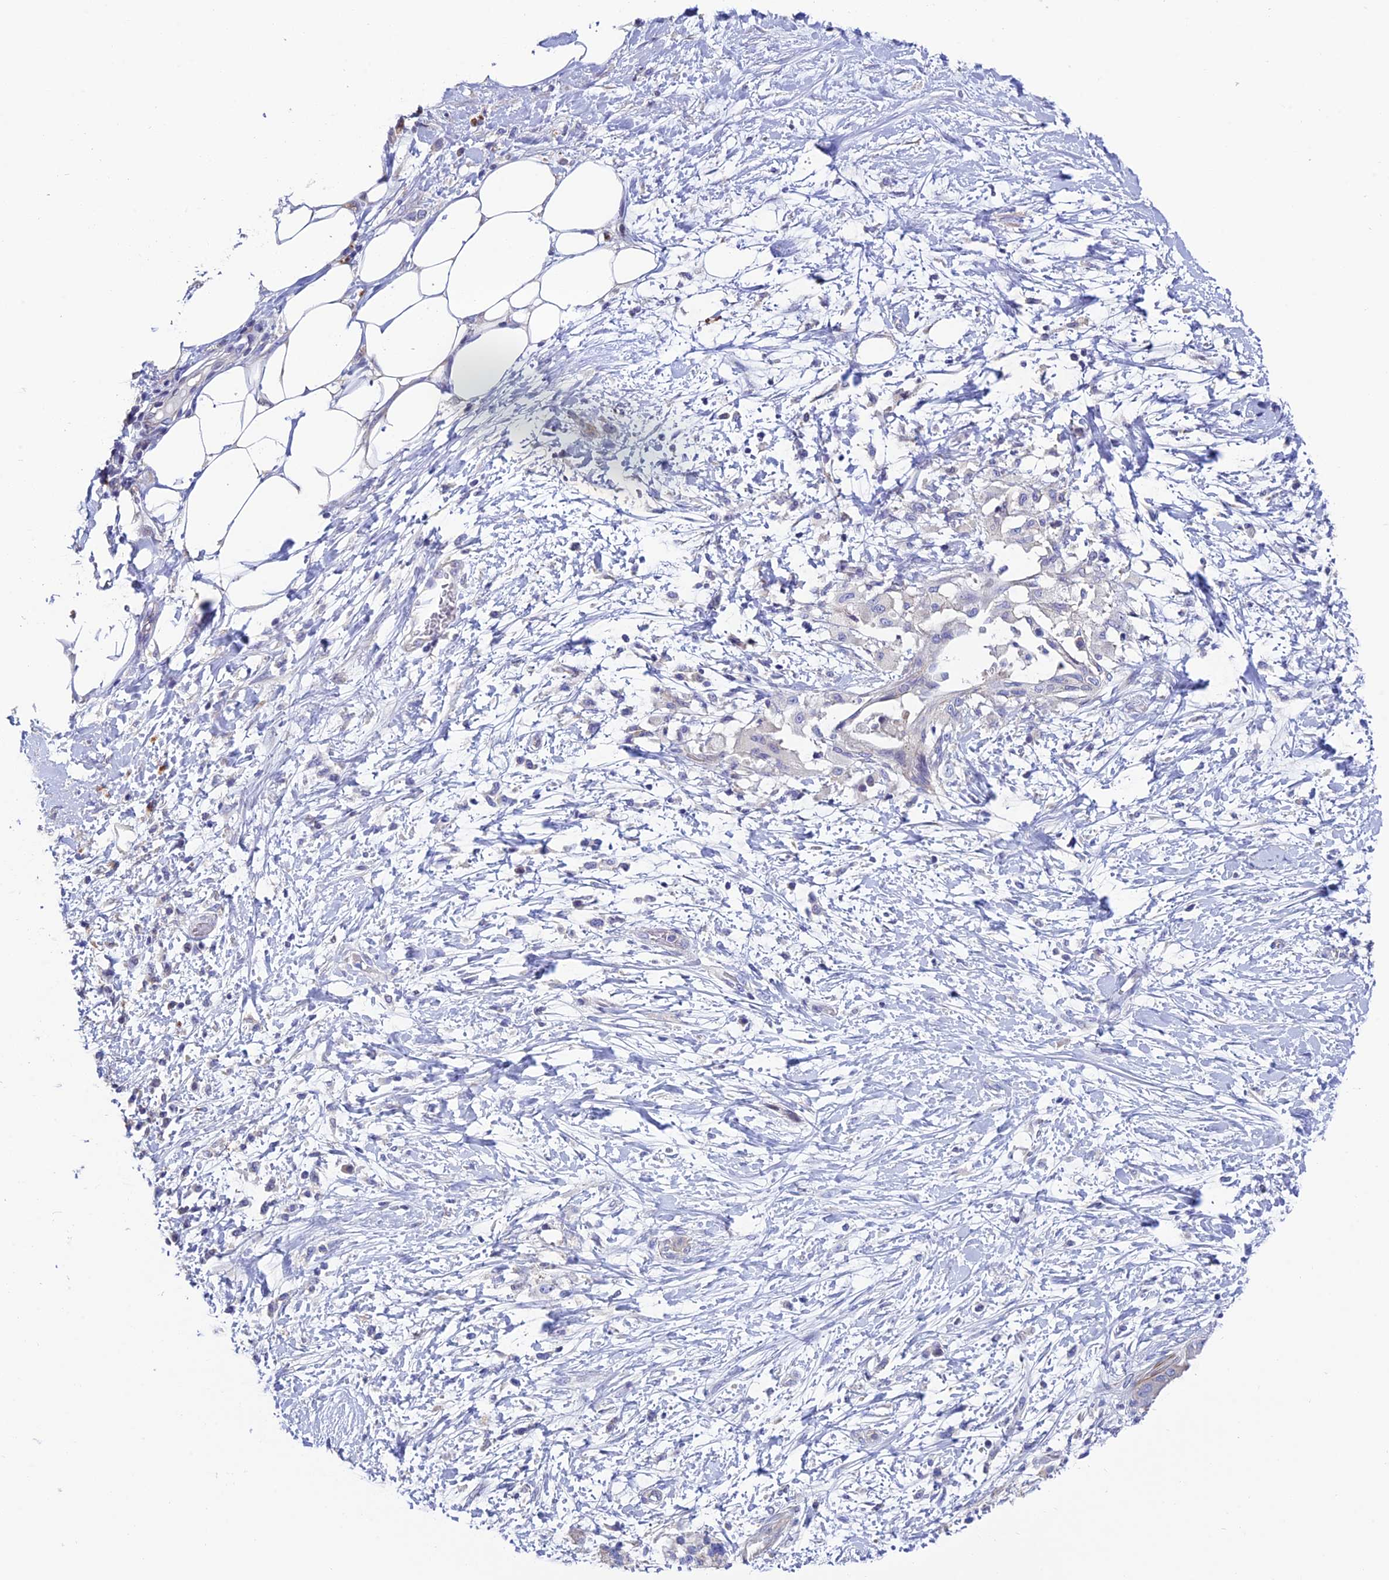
{"staining": {"intensity": "negative", "quantity": "none", "location": "none"}, "tissue": "adipose tissue", "cell_type": "Adipocytes", "image_type": "normal", "snomed": [{"axis": "morphology", "description": "Normal tissue, NOS"}, {"axis": "morphology", "description": "Adenocarcinoma, NOS"}, {"axis": "topography", "description": "Duodenum"}, {"axis": "topography", "description": "Peripheral nerve tissue"}], "caption": "Adipocytes are negative for protein expression in unremarkable human adipose tissue. Nuclei are stained in blue.", "gene": "FAM178B", "patient": {"sex": "female", "age": 60}}